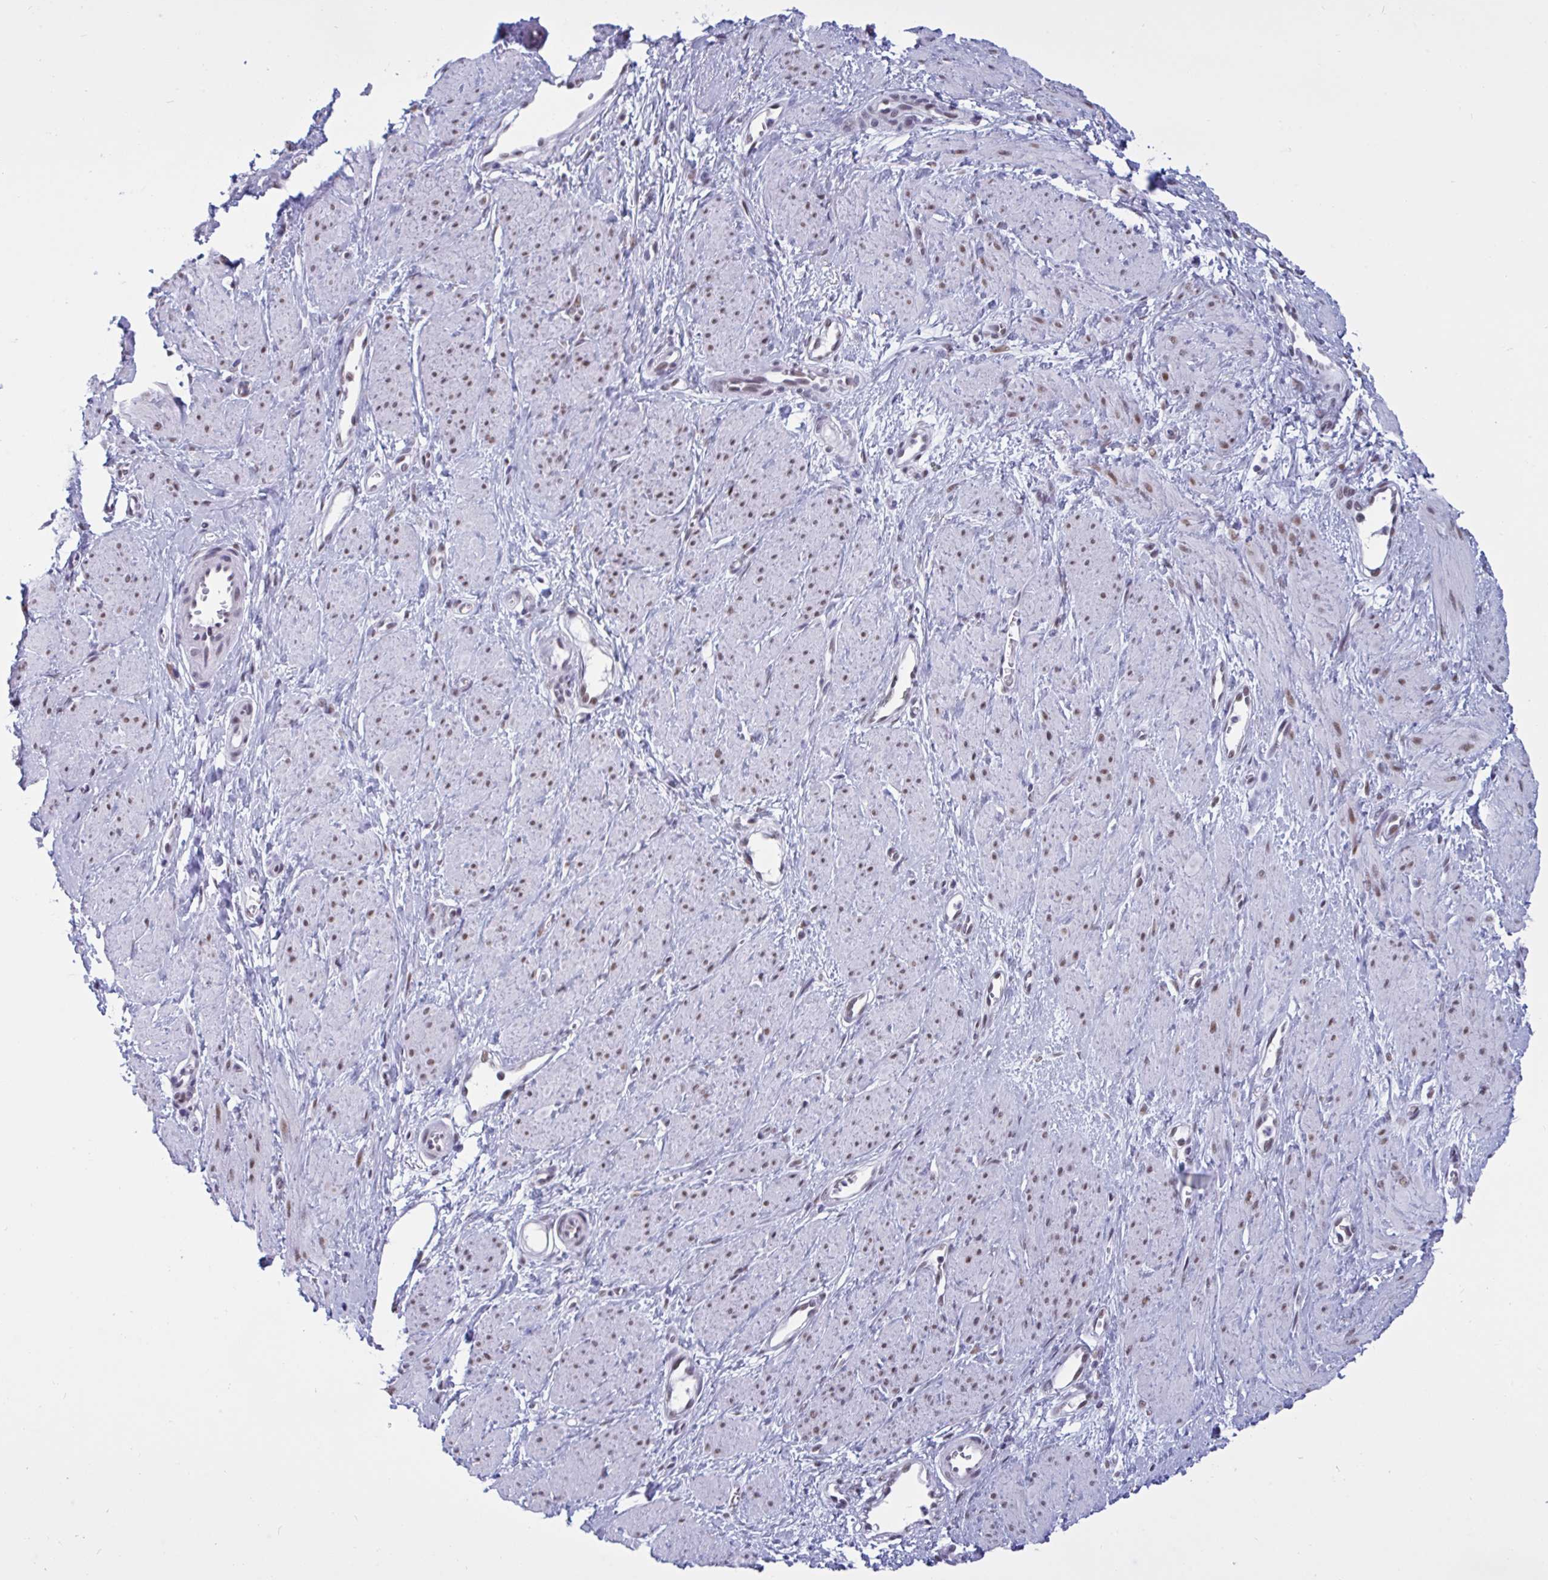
{"staining": {"intensity": "moderate", "quantity": "25%-75%", "location": "nuclear"}, "tissue": "smooth muscle", "cell_type": "Smooth muscle cells", "image_type": "normal", "snomed": [{"axis": "morphology", "description": "Normal tissue, NOS"}, {"axis": "topography", "description": "Smooth muscle"}, {"axis": "topography", "description": "Uterus"}], "caption": "IHC image of benign smooth muscle: human smooth muscle stained using immunohistochemistry shows medium levels of moderate protein expression localized specifically in the nuclear of smooth muscle cells, appearing as a nuclear brown color.", "gene": "PPP1R10", "patient": {"sex": "female", "age": 39}}